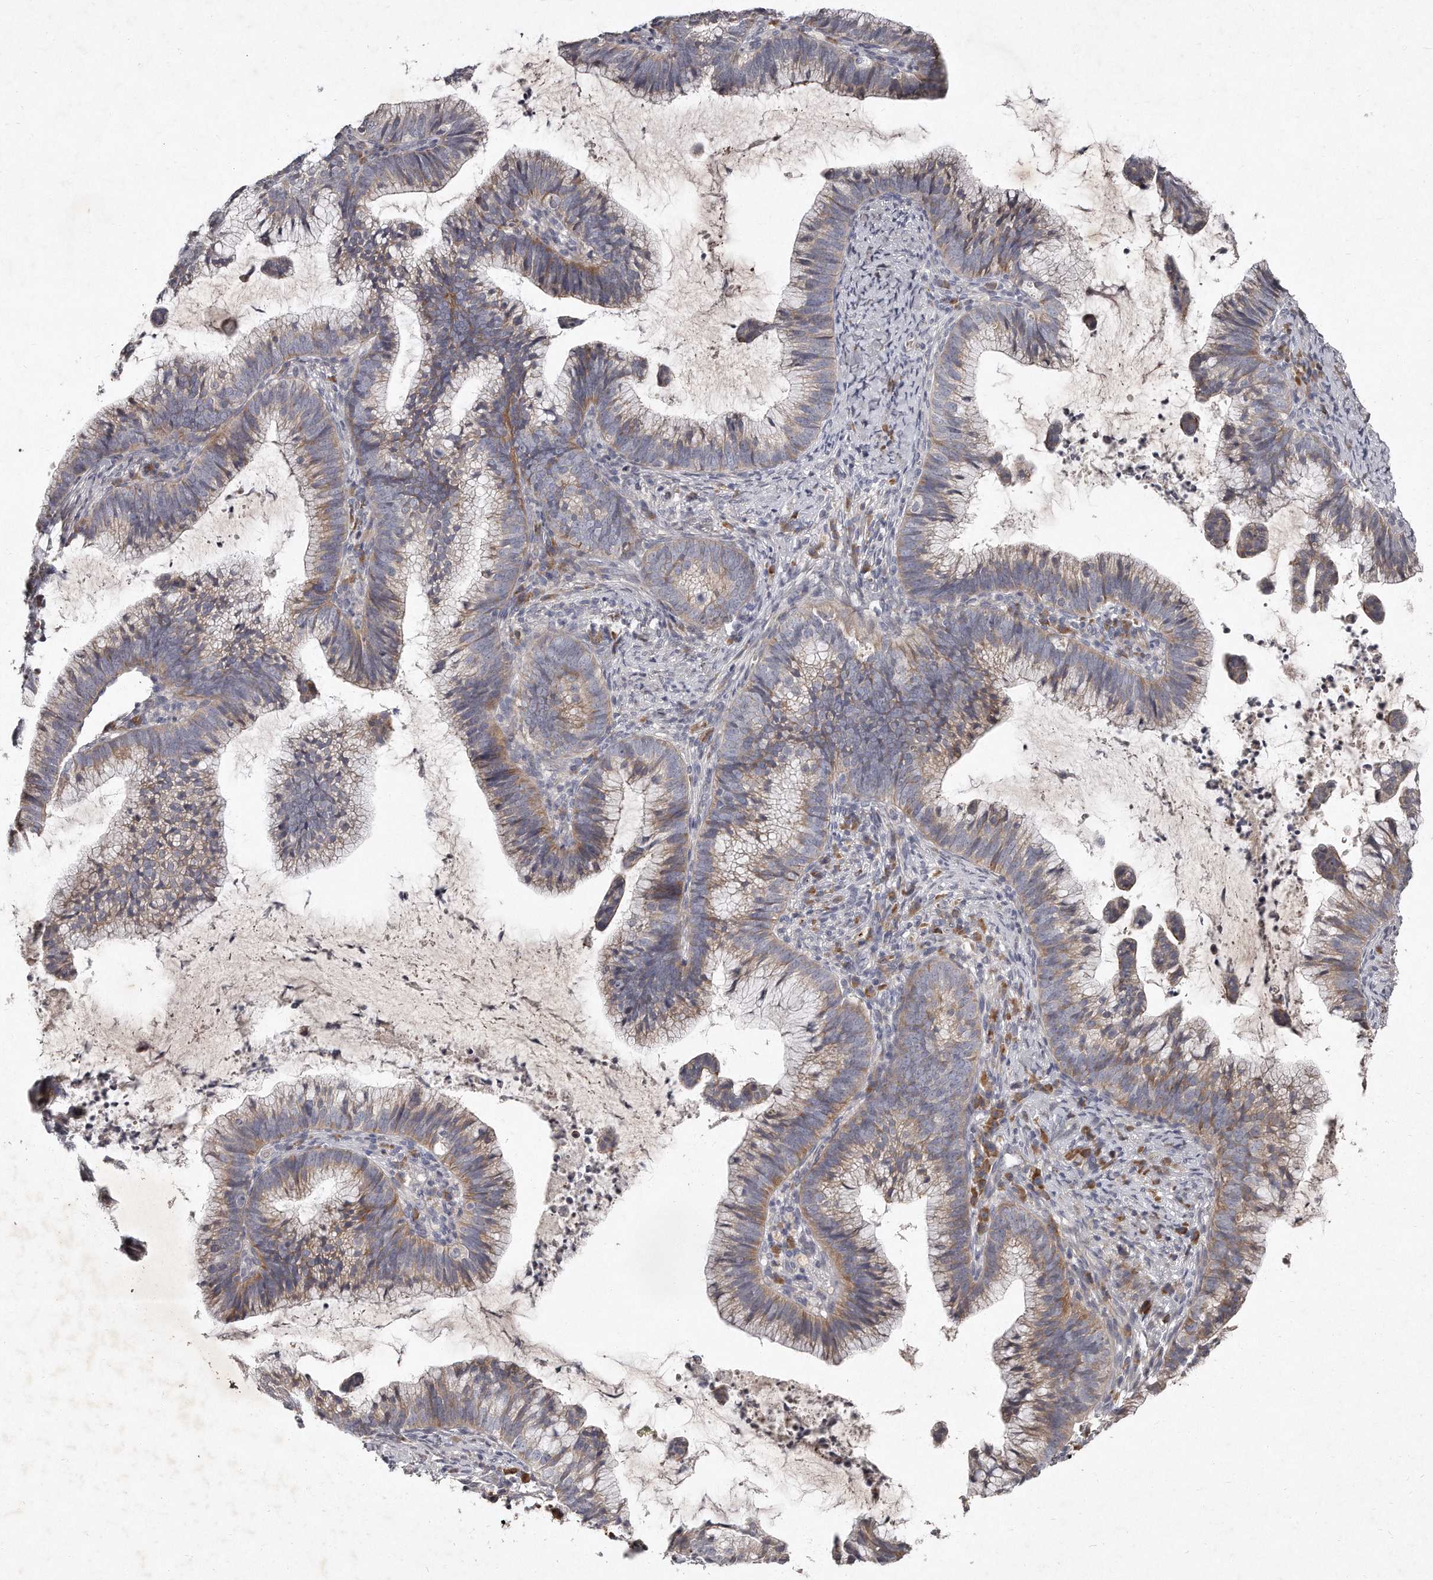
{"staining": {"intensity": "moderate", "quantity": ">75%", "location": "cytoplasmic/membranous"}, "tissue": "cervical cancer", "cell_type": "Tumor cells", "image_type": "cancer", "snomed": [{"axis": "morphology", "description": "Adenocarcinoma, NOS"}, {"axis": "topography", "description": "Cervix"}], "caption": "A high-resolution image shows immunohistochemistry (IHC) staining of adenocarcinoma (cervical), which demonstrates moderate cytoplasmic/membranous staining in approximately >75% of tumor cells. Immunohistochemistry (ihc) stains the protein of interest in brown and the nuclei are stained blue.", "gene": "TECR", "patient": {"sex": "female", "age": 36}}